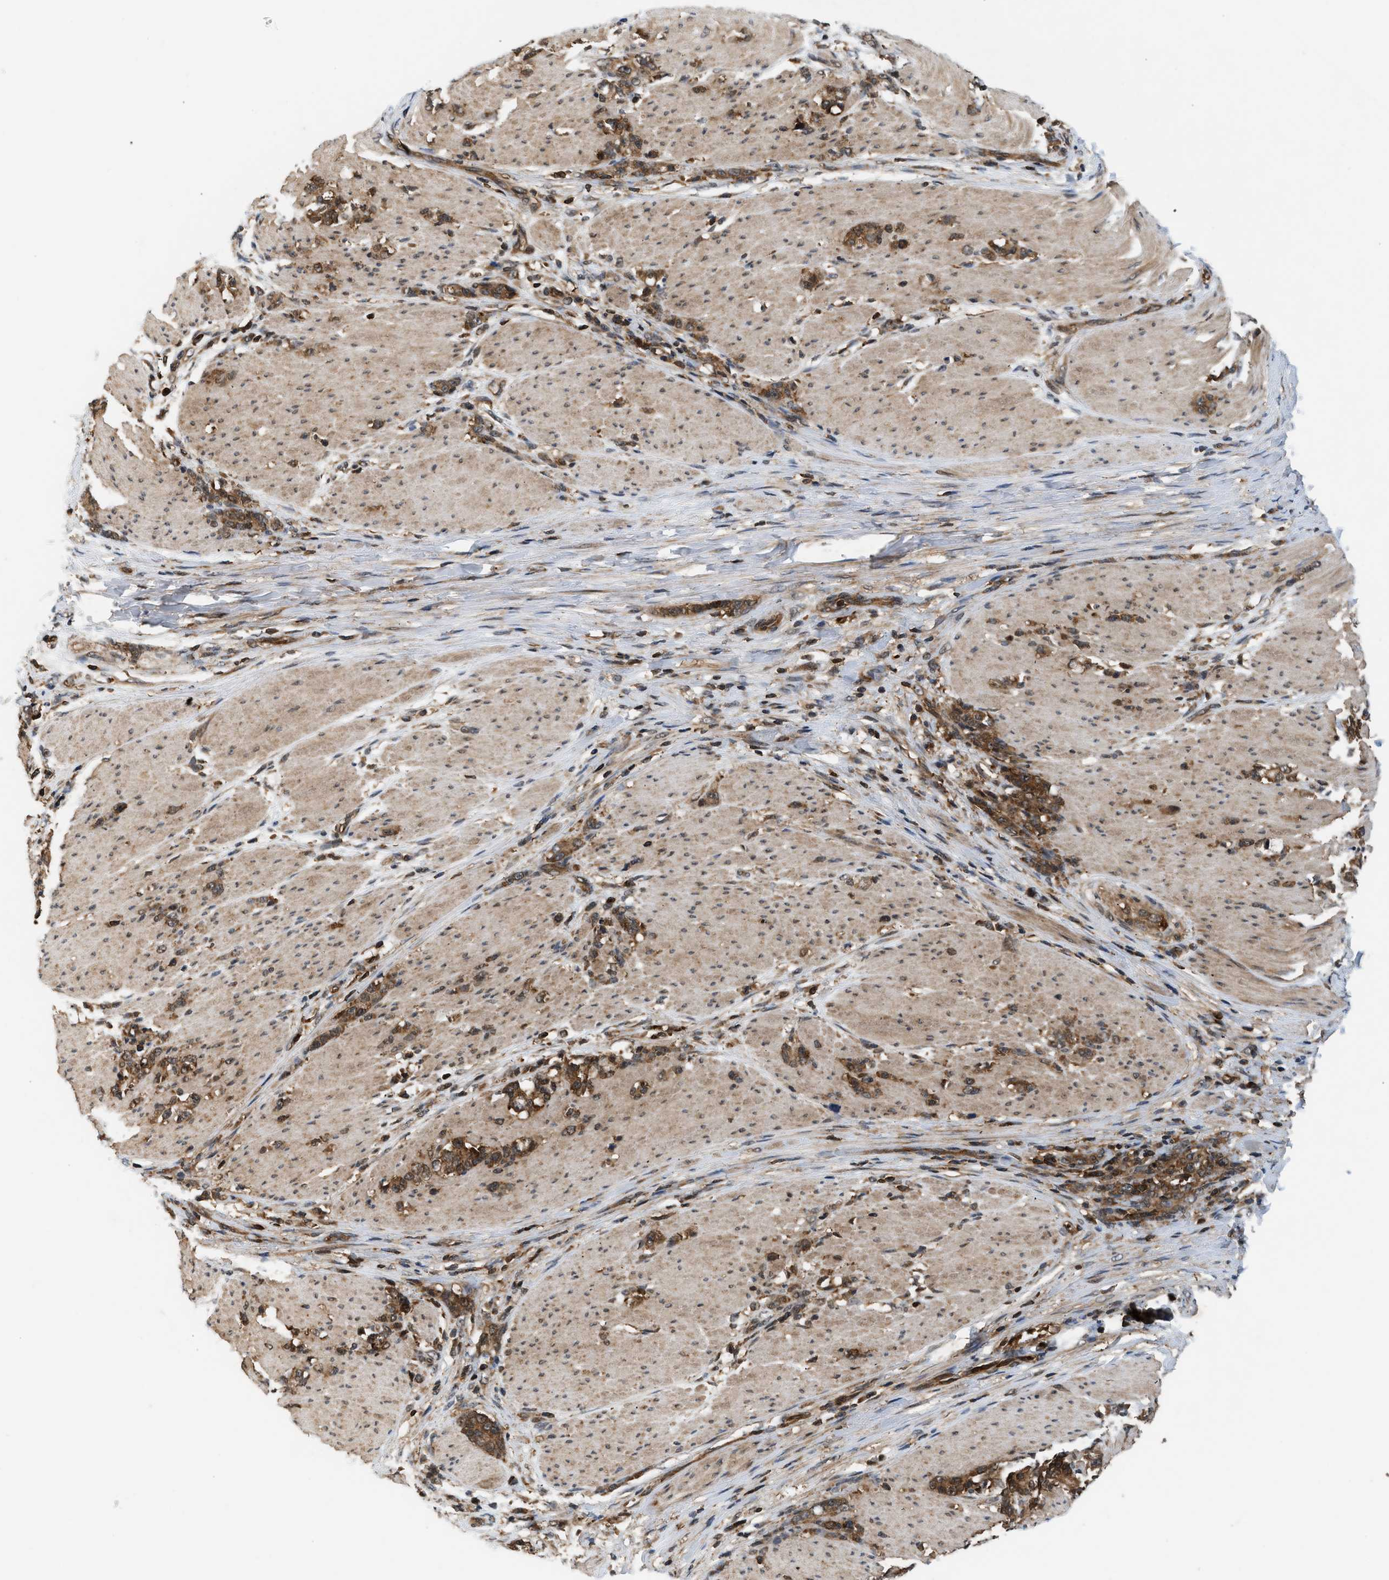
{"staining": {"intensity": "moderate", "quantity": ">75%", "location": "cytoplasmic/membranous"}, "tissue": "stomach cancer", "cell_type": "Tumor cells", "image_type": "cancer", "snomed": [{"axis": "morphology", "description": "Adenocarcinoma, NOS"}, {"axis": "topography", "description": "Stomach, lower"}], "caption": "The image reveals immunohistochemical staining of adenocarcinoma (stomach). There is moderate cytoplasmic/membranous staining is appreciated in about >75% of tumor cells.", "gene": "OXSR1", "patient": {"sex": "male", "age": 88}}